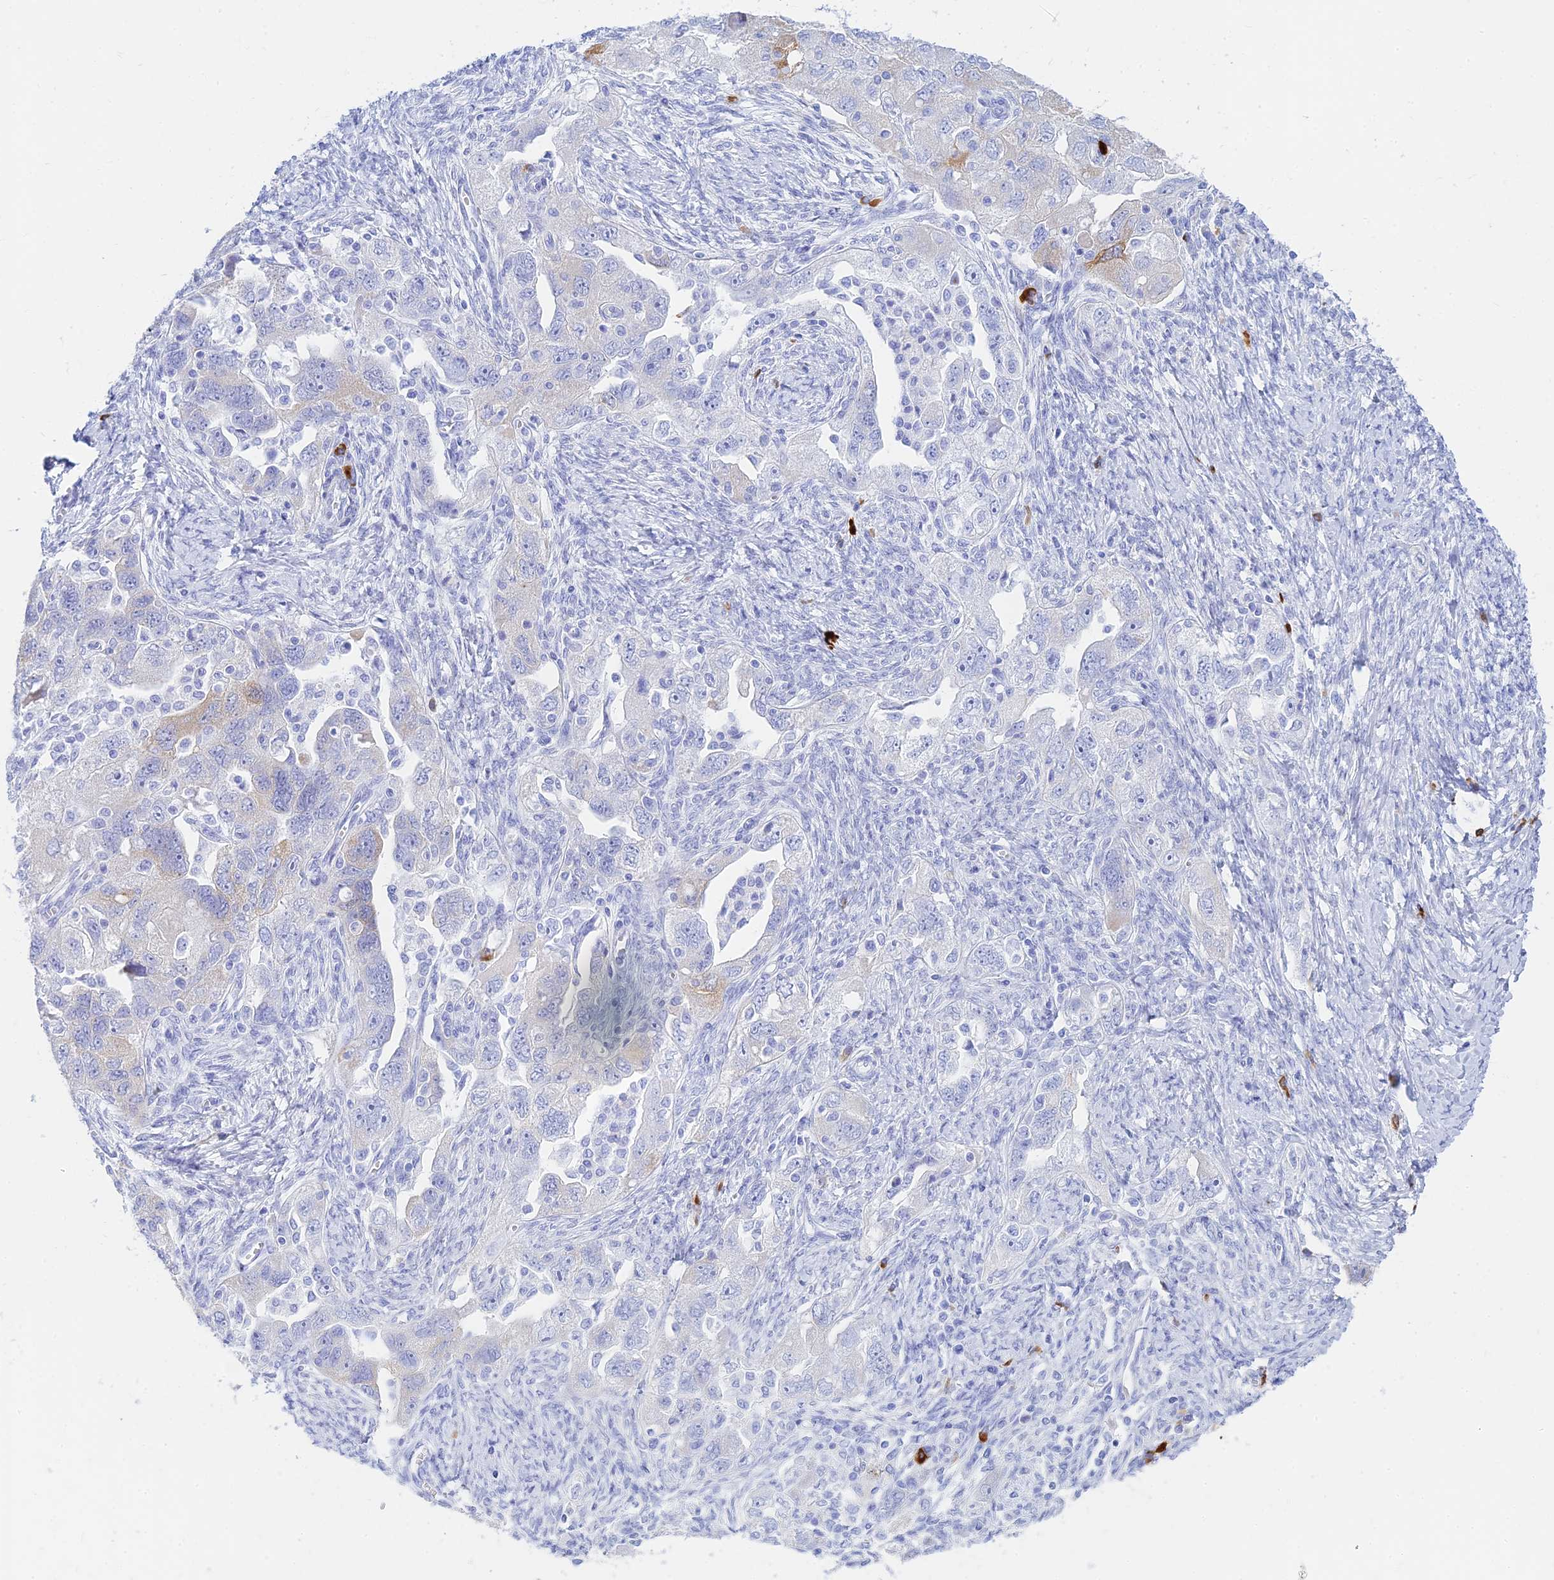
{"staining": {"intensity": "negative", "quantity": "none", "location": "none"}, "tissue": "ovarian cancer", "cell_type": "Tumor cells", "image_type": "cancer", "snomed": [{"axis": "morphology", "description": "Carcinoma, NOS"}, {"axis": "morphology", "description": "Cystadenocarcinoma, serous, NOS"}, {"axis": "topography", "description": "Ovary"}], "caption": "High magnification brightfield microscopy of ovarian carcinoma stained with DAB (3,3'-diaminobenzidine) (brown) and counterstained with hematoxylin (blue): tumor cells show no significant expression.", "gene": "CEP152", "patient": {"sex": "female", "age": 69}}